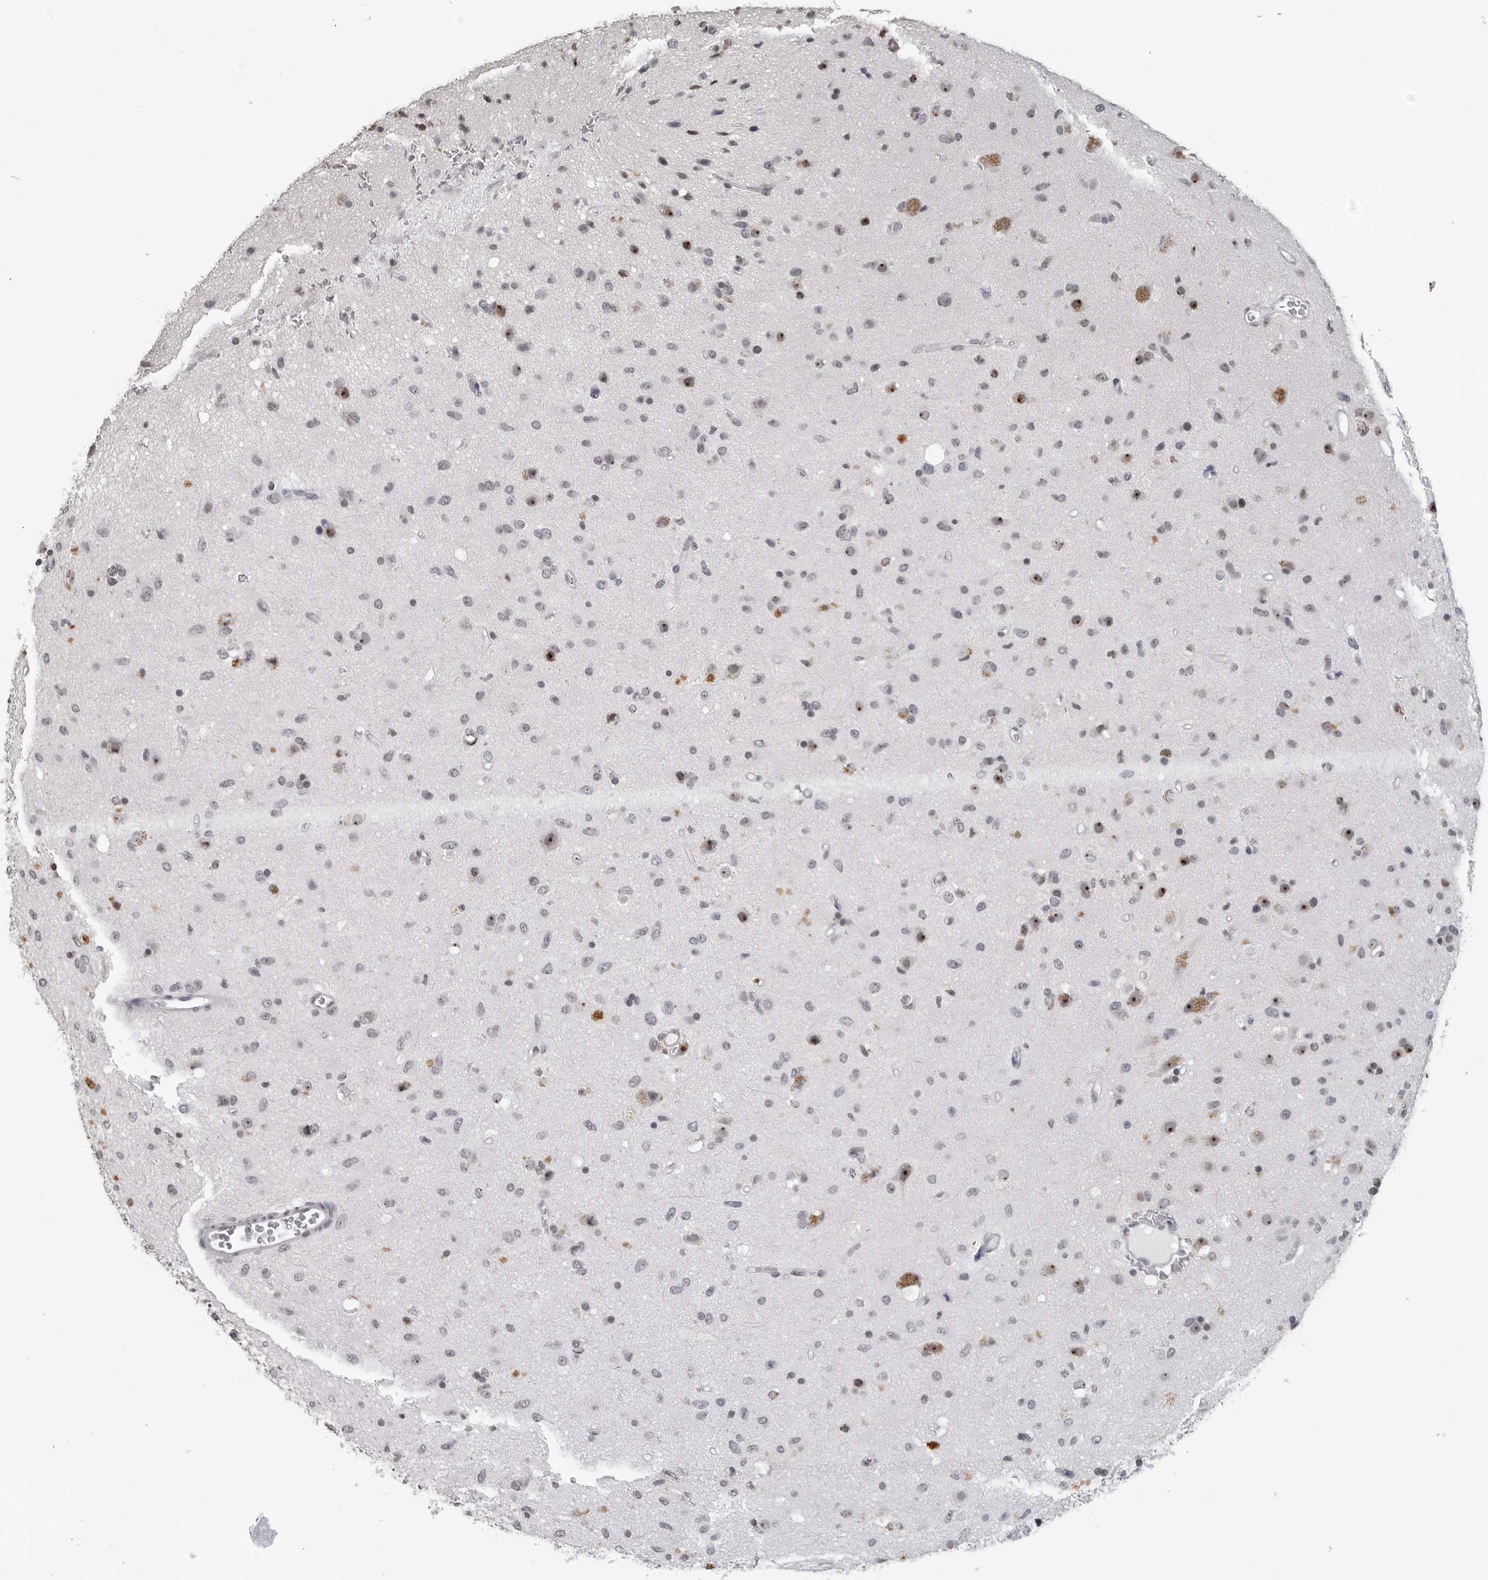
{"staining": {"intensity": "moderate", "quantity": "25%-75%", "location": "nuclear"}, "tissue": "glioma", "cell_type": "Tumor cells", "image_type": "cancer", "snomed": [{"axis": "morphology", "description": "Glioma, malignant, Low grade"}, {"axis": "topography", "description": "Brain"}], "caption": "High-power microscopy captured an immunohistochemistry (IHC) photomicrograph of glioma, revealing moderate nuclear staining in about 25%-75% of tumor cells.", "gene": "DDX54", "patient": {"sex": "male", "age": 77}}